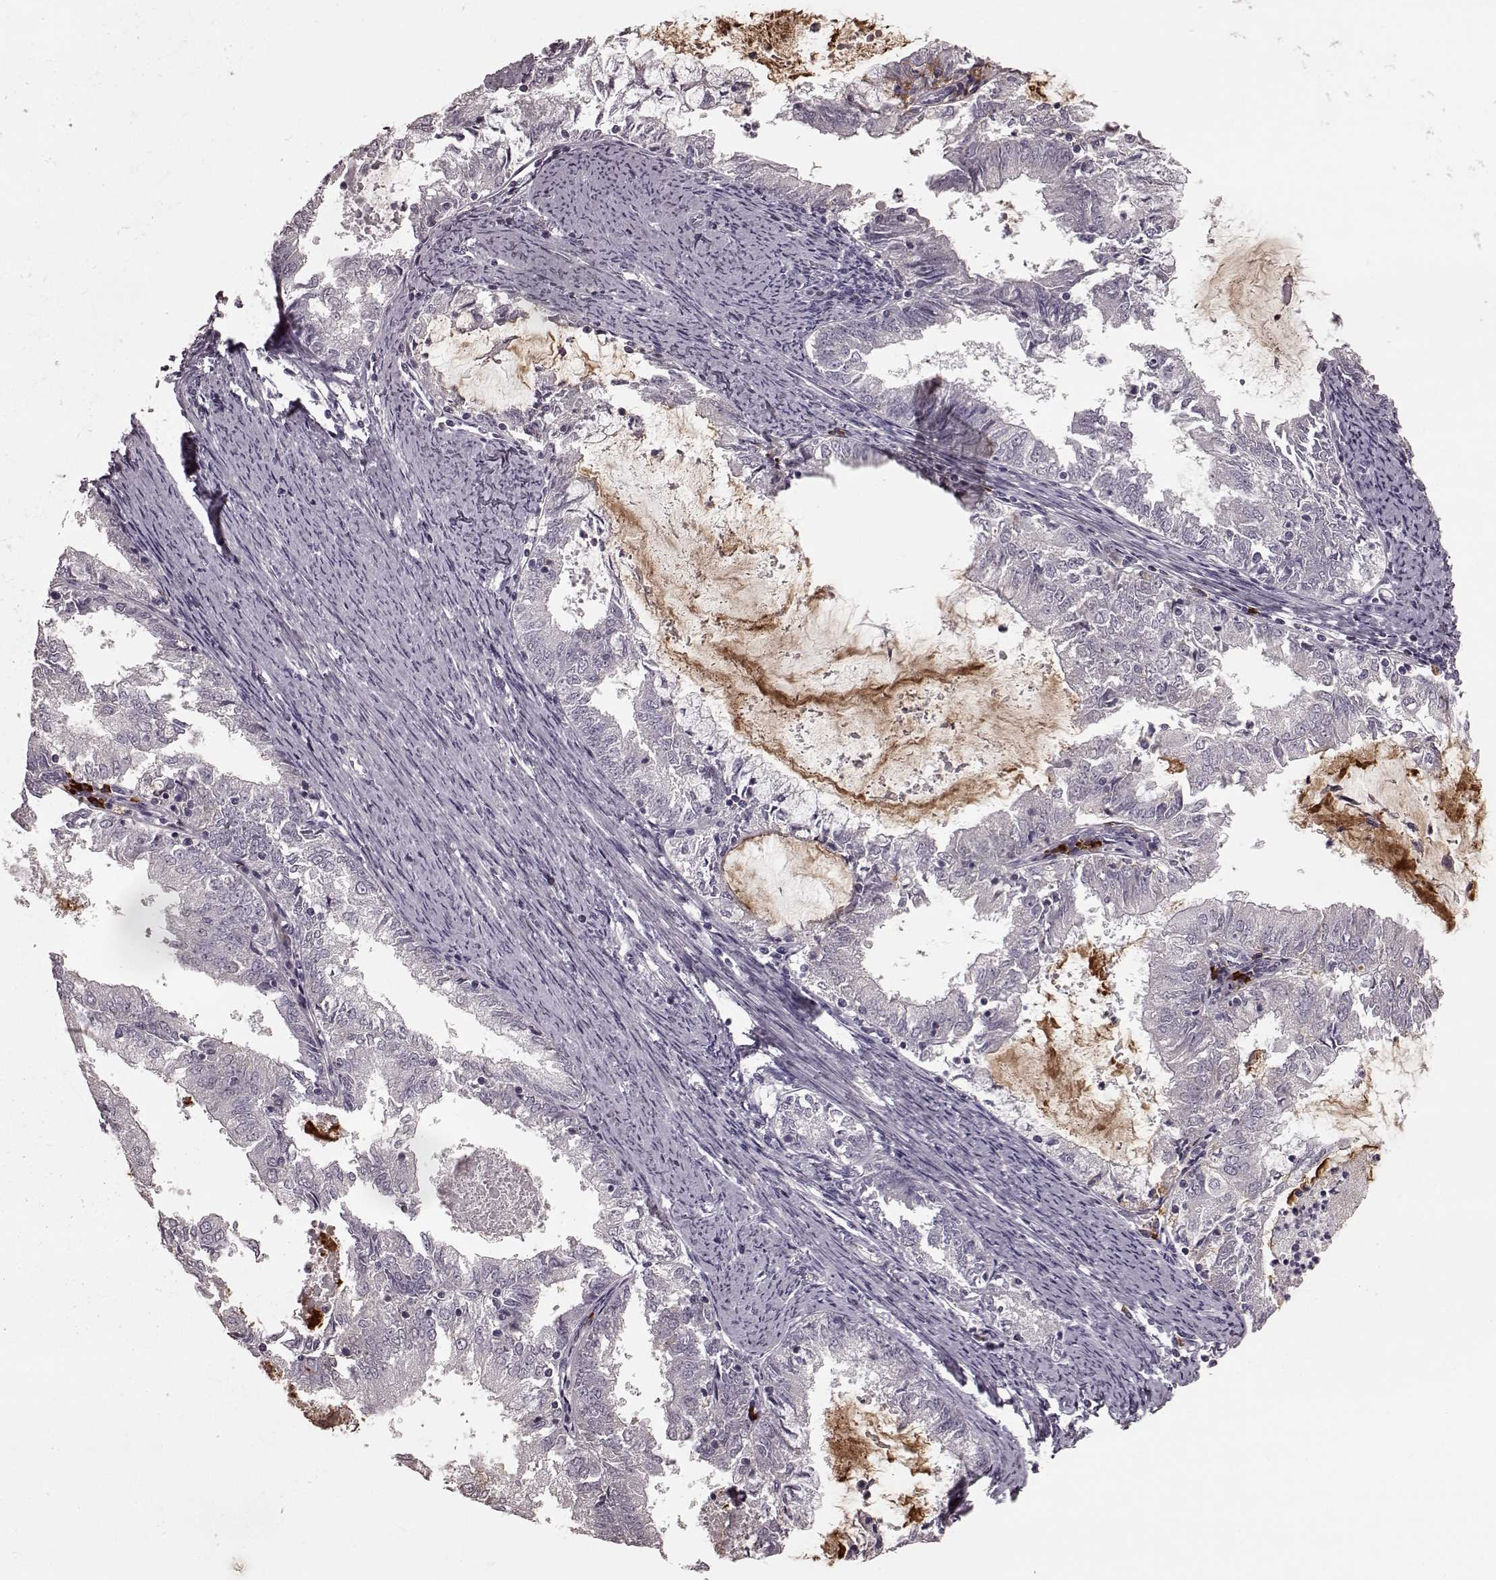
{"staining": {"intensity": "negative", "quantity": "none", "location": "none"}, "tissue": "endometrial cancer", "cell_type": "Tumor cells", "image_type": "cancer", "snomed": [{"axis": "morphology", "description": "Adenocarcinoma, NOS"}, {"axis": "topography", "description": "Endometrium"}], "caption": "This is an immunohistochemistry (IHC) image of human adenocarcinoma (endometrial). There is no expression in tumor cells.", "gene": "CD28", "patient": {"sex": "female", "age": 57}}